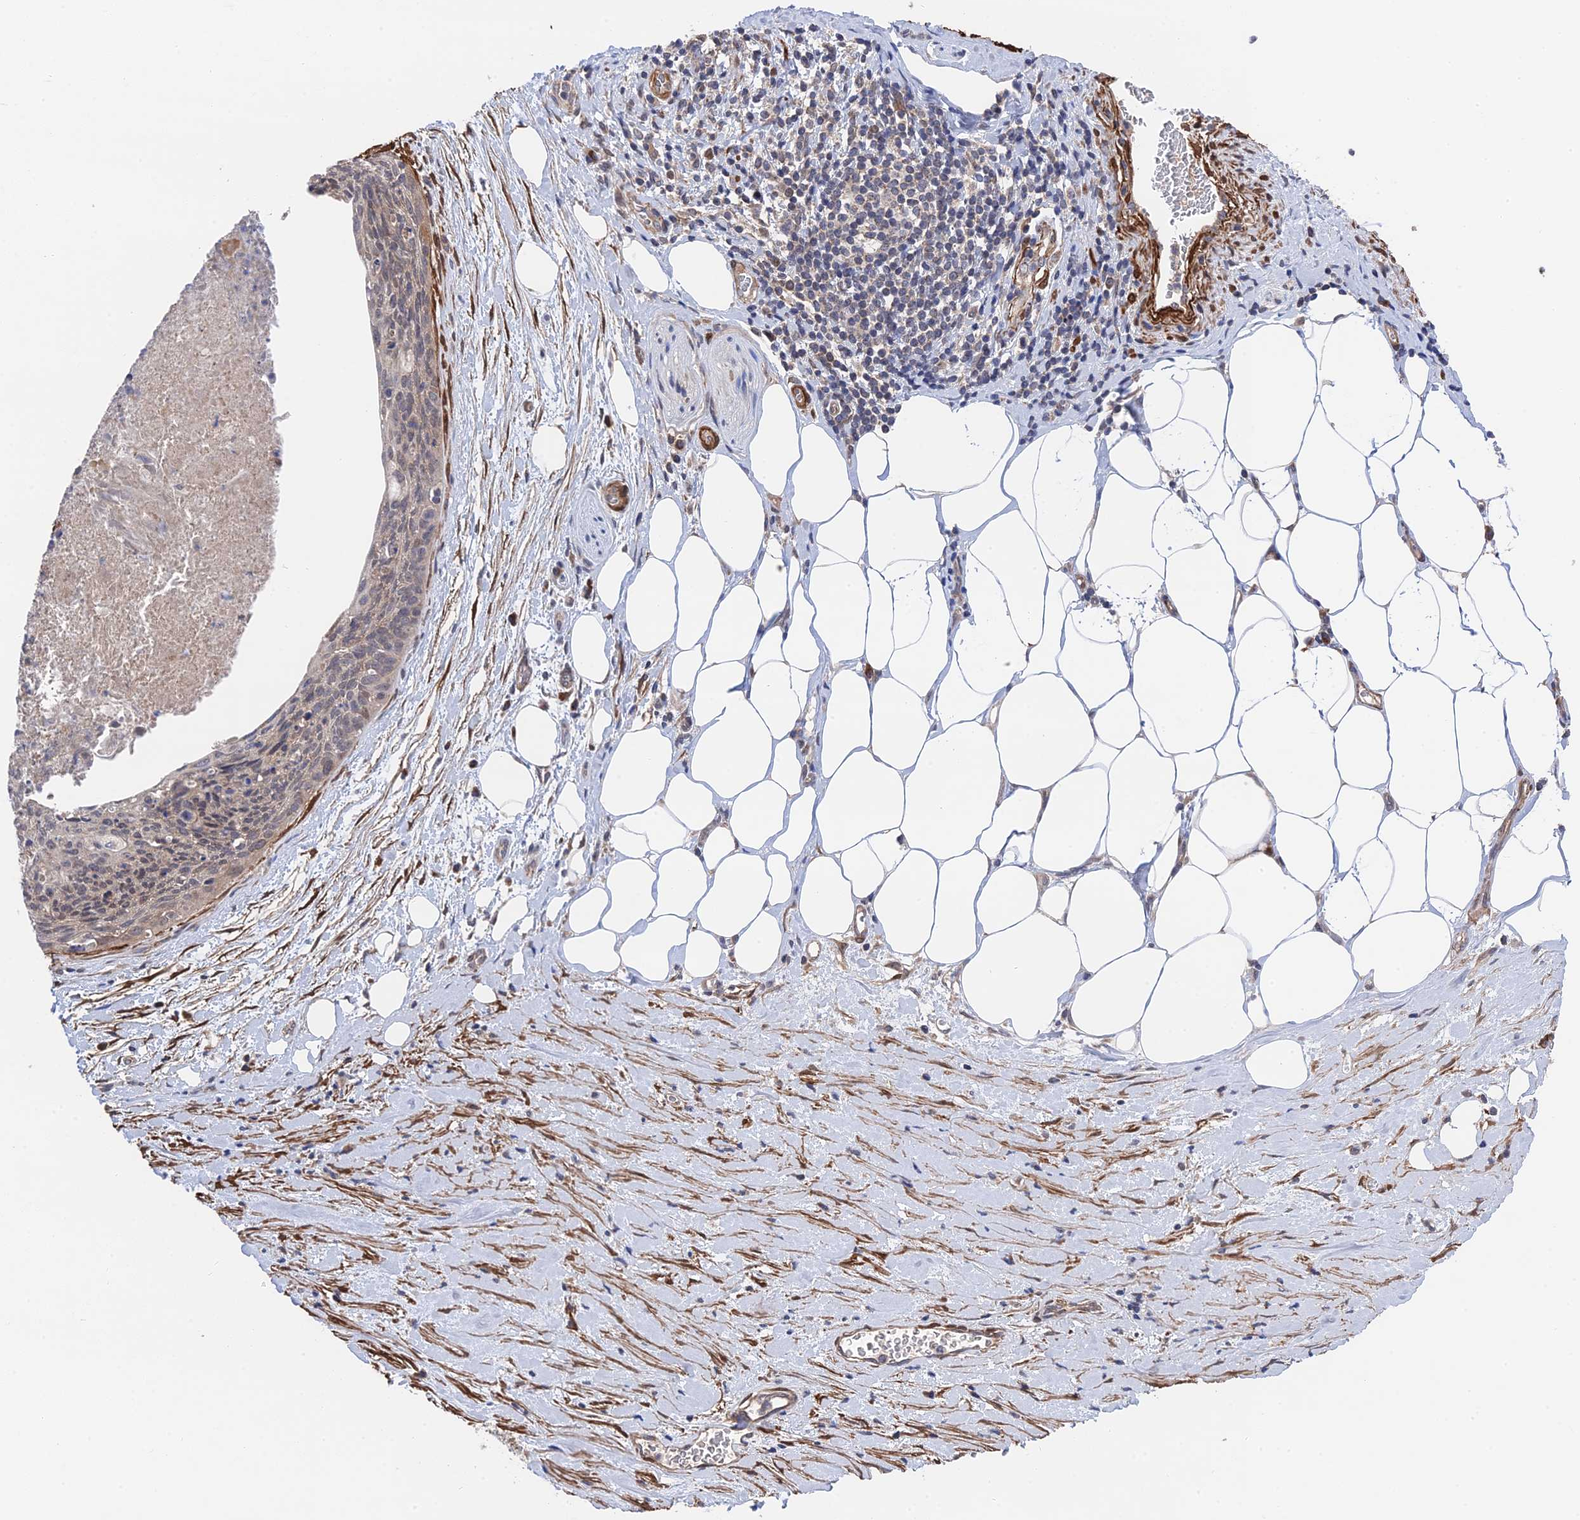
{"staining": {"intensity": "weak", "quantity": "<25%", "location": "cytoplasmic/membranous"}, "tissue": "cervical cancer", "cell_type": "Tumor cells", "image_type": "cancer", "snomed": [{"axis": "morphology", "description": "Squamous cell carcinoma, NOS"}, {"axis": "topography", "description": "Cervix"}], "caption": "Squamous cell carcinoma (cervical) was stained to show a protein in brown. There is no significant staining in tumor cells.", "gene": "ZNF320", "patient": {"sex": "female", "age": 55}}